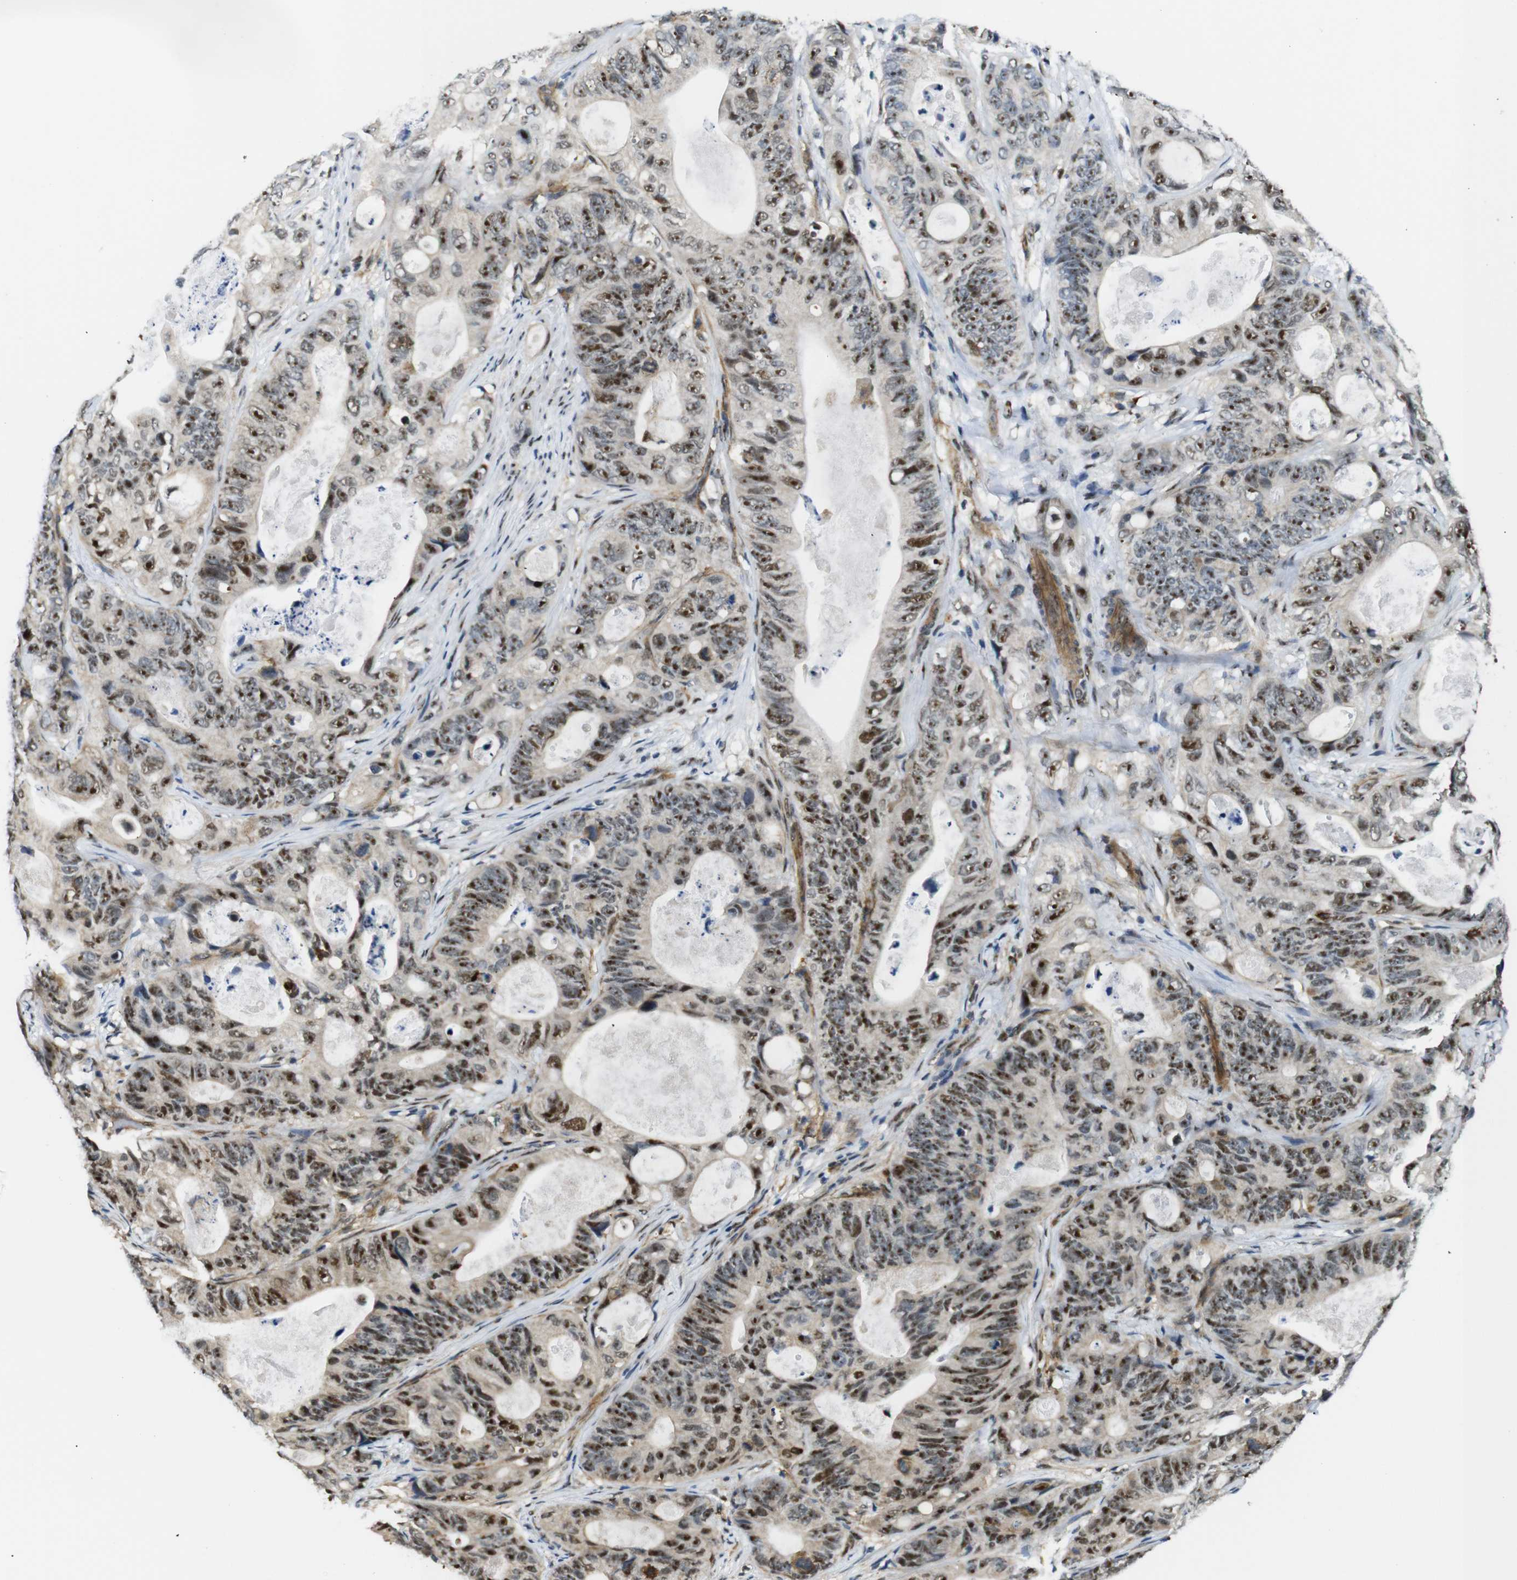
{"staining": {"intensity": "strong", "quantity": ">75%", "location": "nuclear"}, "tissue": "stomach cancer", "cell_type": "Tumor cells", "image_type": "cancer", "snomed": [{"axis": "morphology", "description": "Adenocarcinoma, NOS"}, {"axis": "topography", "description": "Stomach"}], "caption": "Stomach cancer stained for a protein (brown) reveals strong nuclear positive positivity in approximately >75% of tumor cells.", "gene": "PARN", "patient": {"sex": "female", "age": 89}}